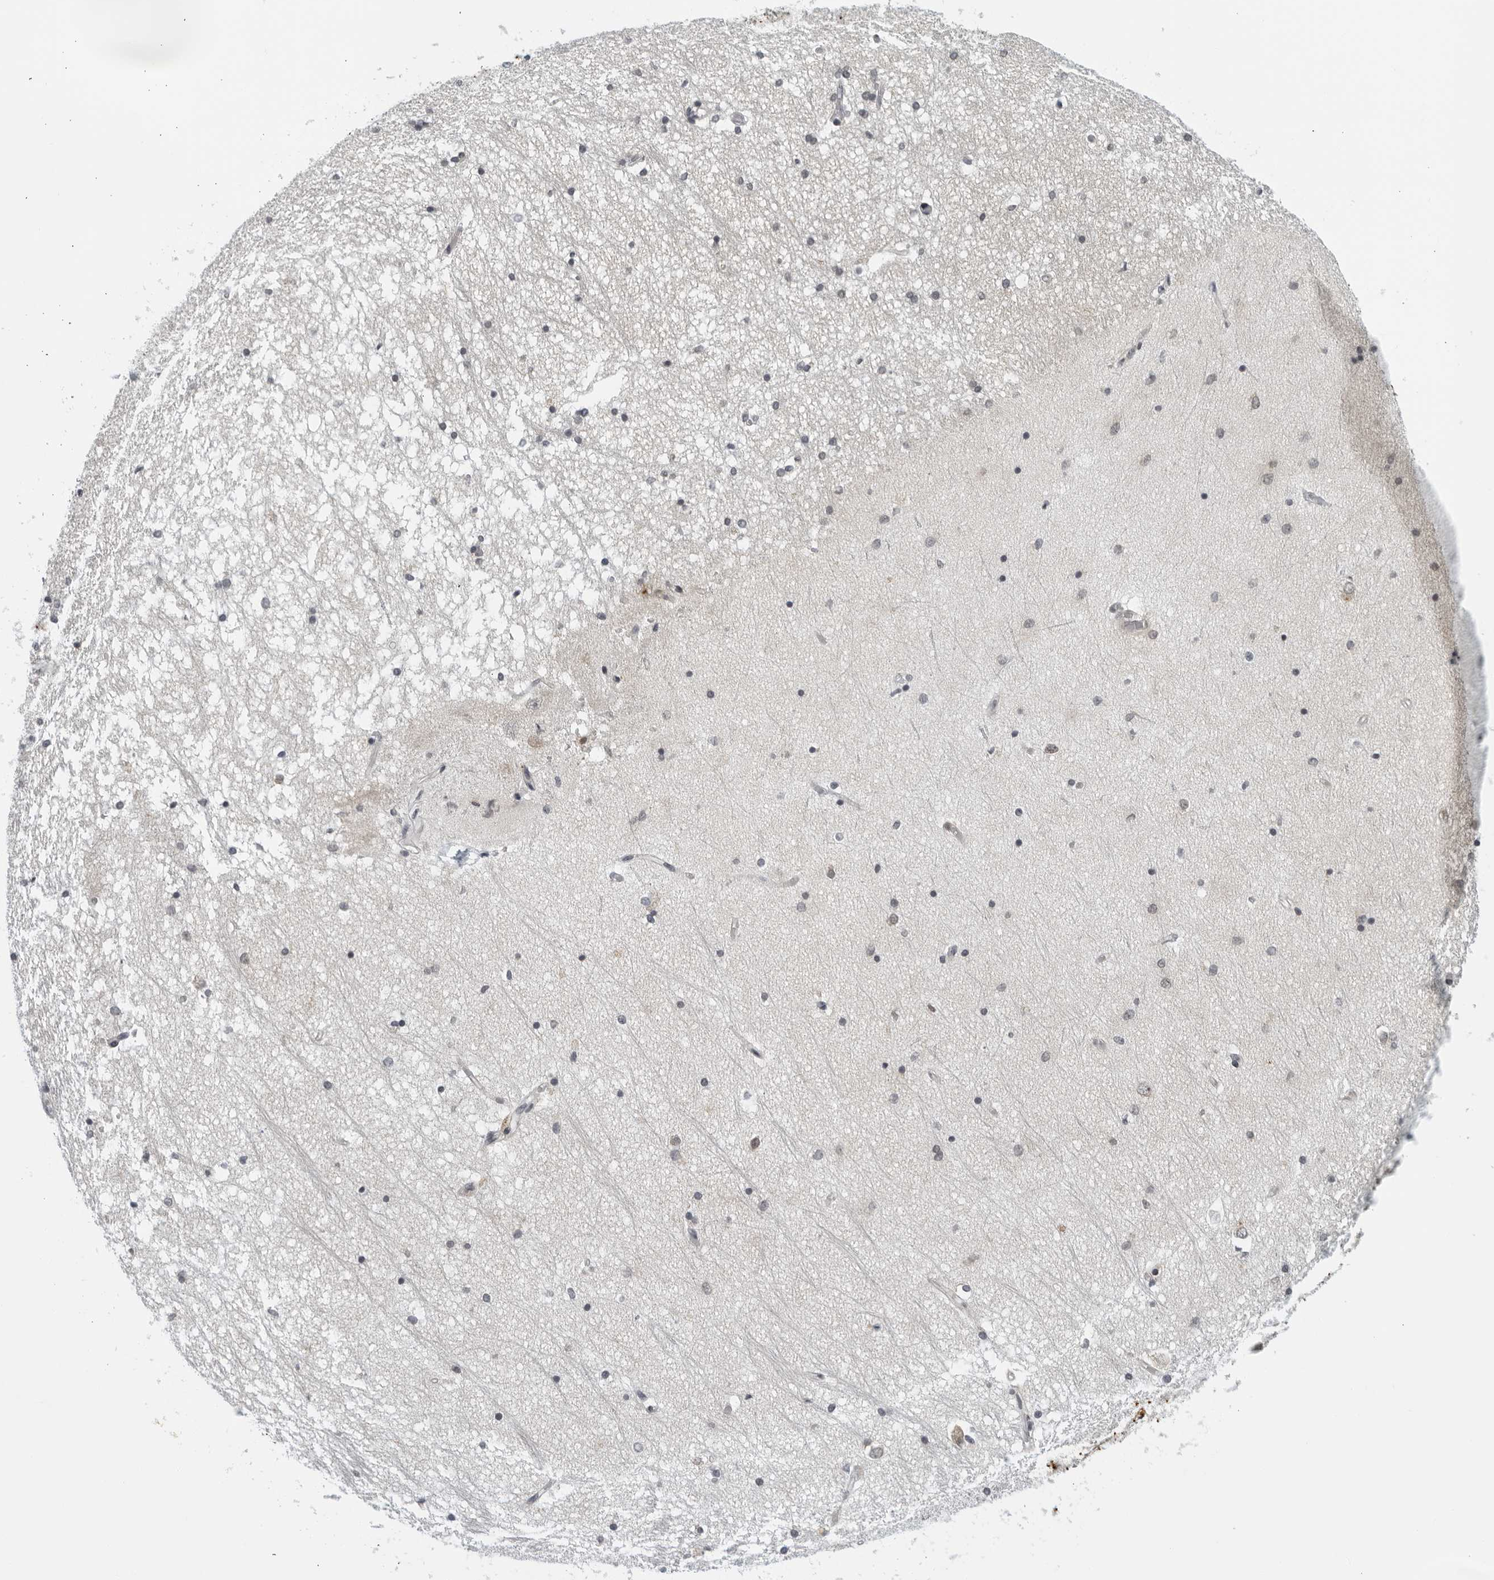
{"staining": {"intensity": "negative", "quantity": "none", "location": "none"}, "tissue": "hippocampus", "cell_type": "Glial cells", "image_type": "normal", "snomed": [{"axis": "morphology", "description": "Normal tissue, NOS"}, {"axis": "topography", "description": "Hippocampus"}], "caption": "Glial cells show no significant protein expression in normal hippocampus. The staining is performed using DAB brown chromogen with nuclei counter-stained in using hematoxylin.", "gene": "RC3H1", "patient": {"sex": "male", "age": 45}}